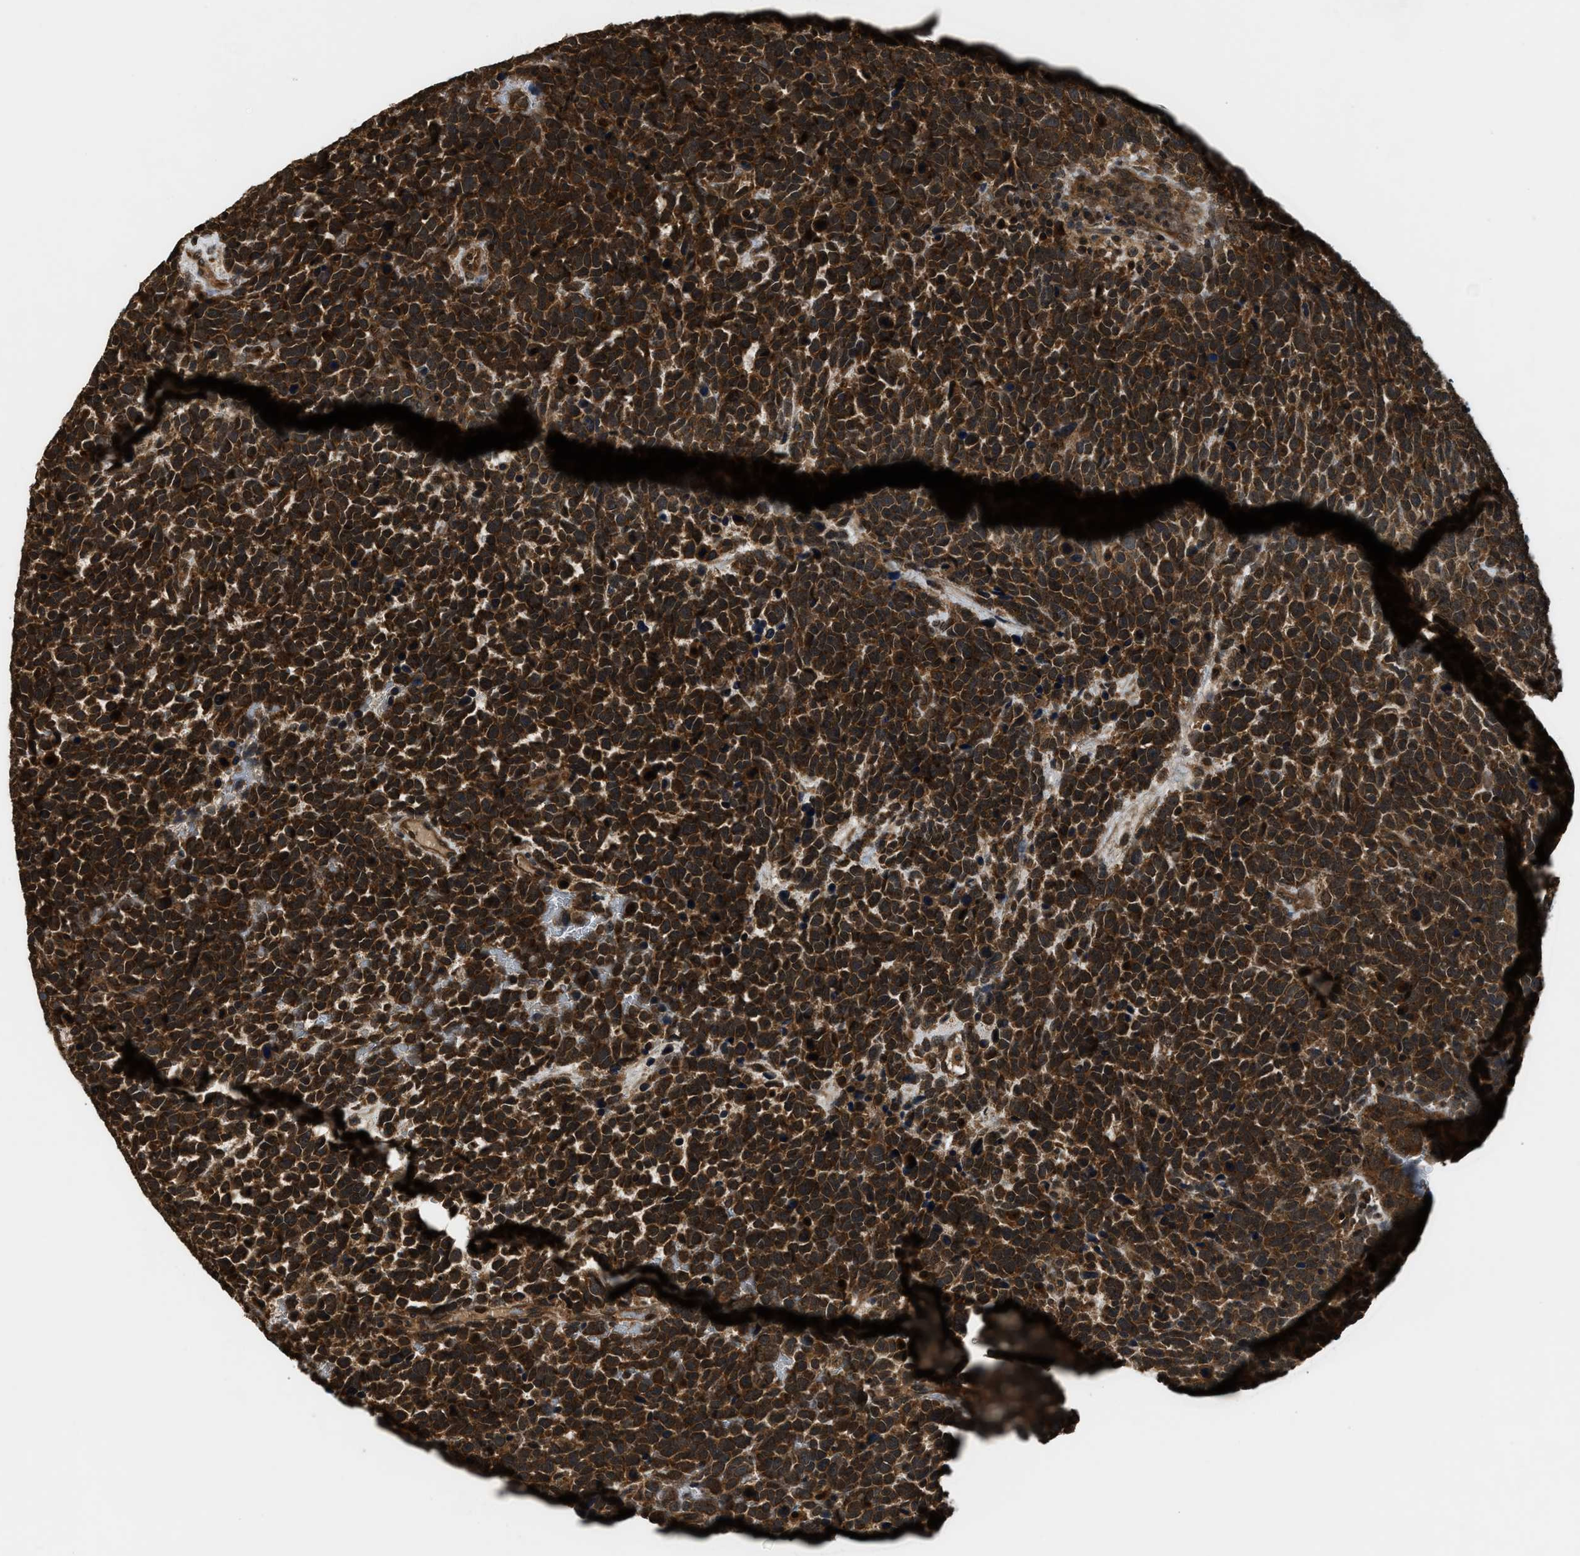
{"staining": {"intensity": "strong", "quantity": ">75%", "location": "cytoplasmic/membranous"}, "tissue": "urothelial cancer", "cell_type": "Tumor cells", "image_type": "cancer", "snomed": [{"axis": "morphology", "description": "Urothelial carcinoma, High grade"}, {"axis": "topography", "description": "Urinary bladder"}], "caption": "The histopathology image reveals immunohistochemical staining of urothelial carcinoma (high-grade). There is strong cytoplasmic/membranous staining is present in approximately >75% of tumor cells.", "gene": "RPS6KB1", "patient": {"sex": "female", "age": 82}}